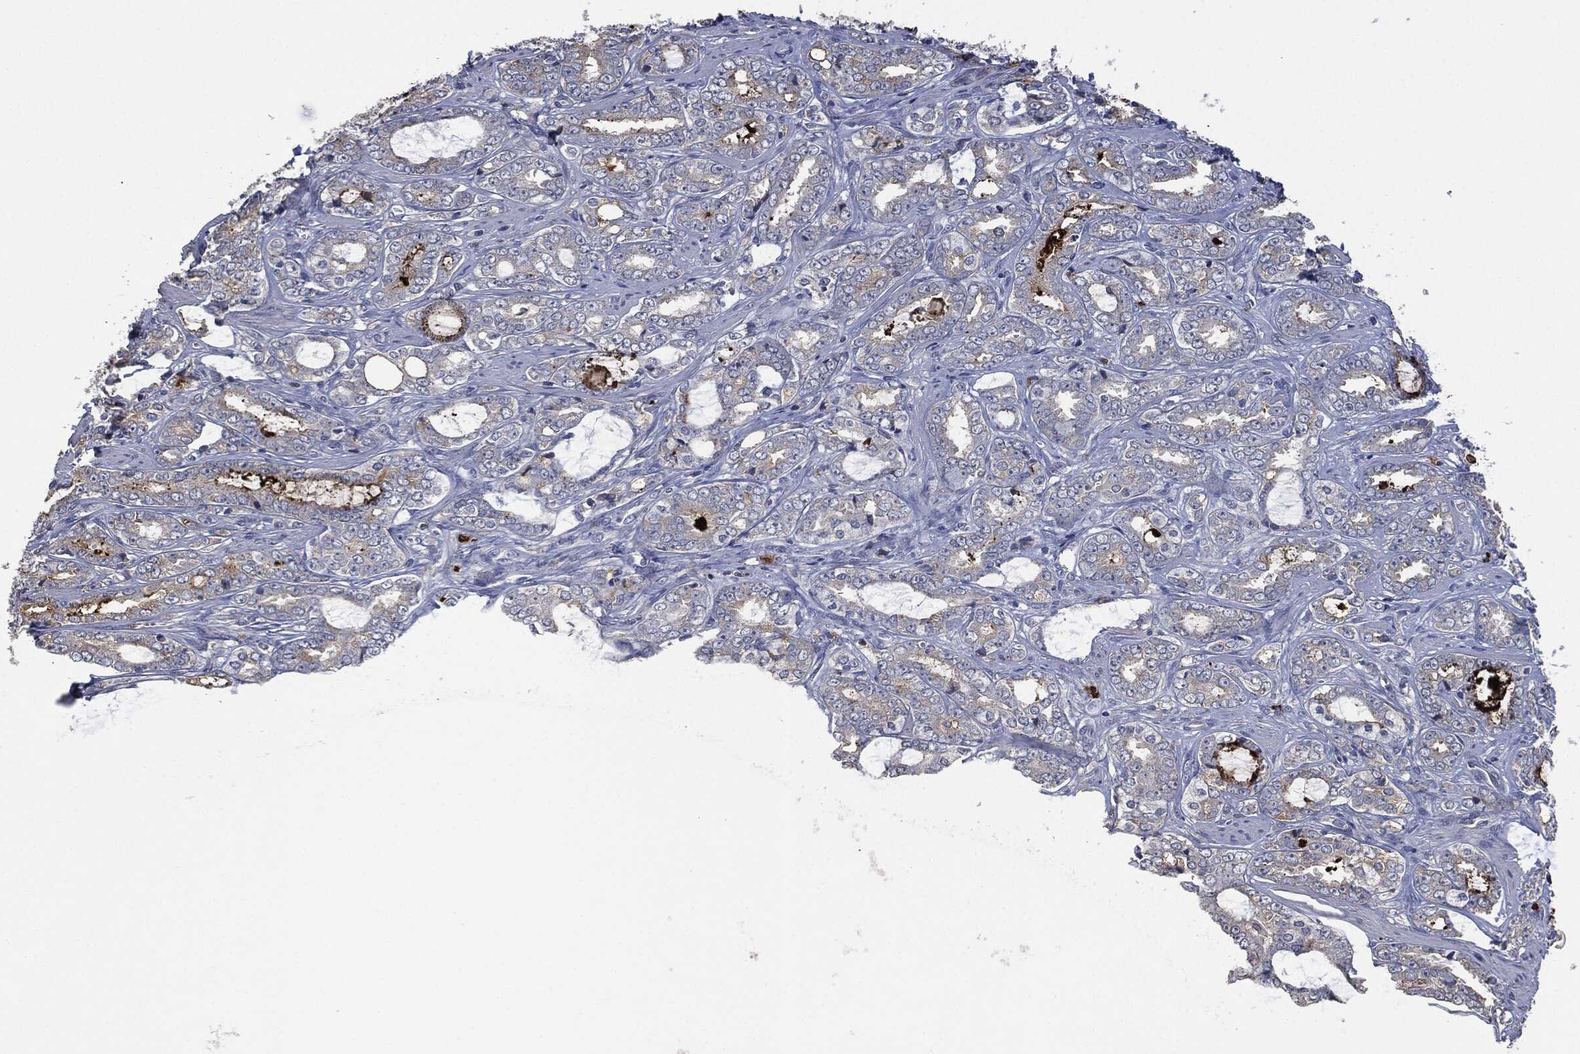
{"staining": {"intensity": "strong", "quantity": "25%-75%", "location": "cytoplasmic/membranous"}, "tissue": "prostate cancer", "cell_type": "Tumor cells", "image_type": "cancer", "snomed": [{"axis": "morphology", "description": "Adenocarcinoma, Medium grade"}, {"axis": "topography", "description": "Prostate"}], "caption": "Immunohistochemical staining of adenocarcinoma (medium-grade) (prostate) demonstrates strong cytoplasmic/membranous protein expression in approximately 25%-75% of tumor cells.", "gene": "CD33", "patient": {"sex": "male", "age": 71}}